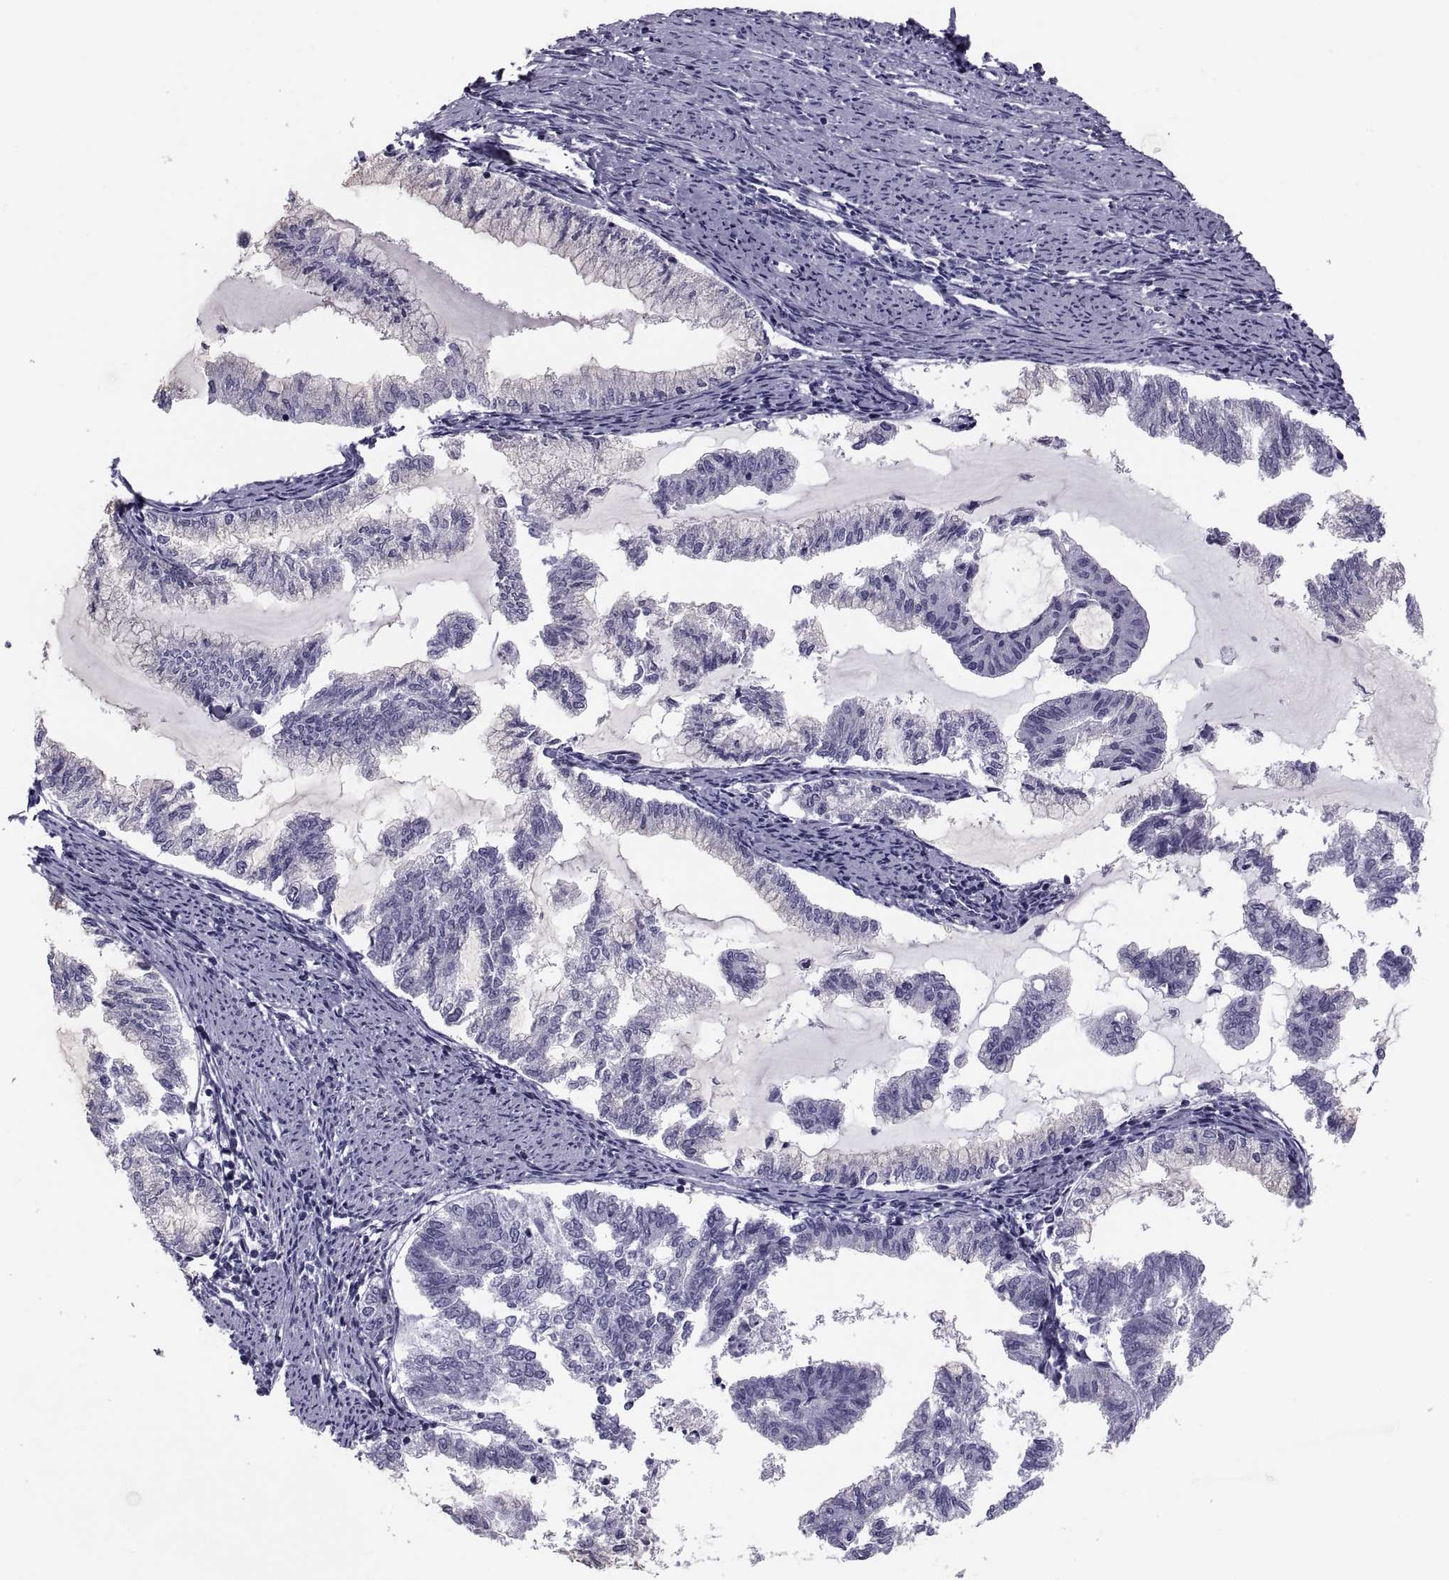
{"staining": {"intensity": "negative", "quantity": "none", "location": "none"}, "tissue": "endometrial cancer", "cell_type": "Tumor cells", "image_type": "cancer", "snomed": [{"axis": "morphology", "description": "Adenocarcinoma, NOS"}, {"axis": "topography", "description": "Endometrium"}], "caption": "A histopathology image of human endometrial cancer (adenocarcinoma) is negative for staining in tumor cells.", "gene": "CRISP1", "patient": {"sex": "female", "age": 79}}